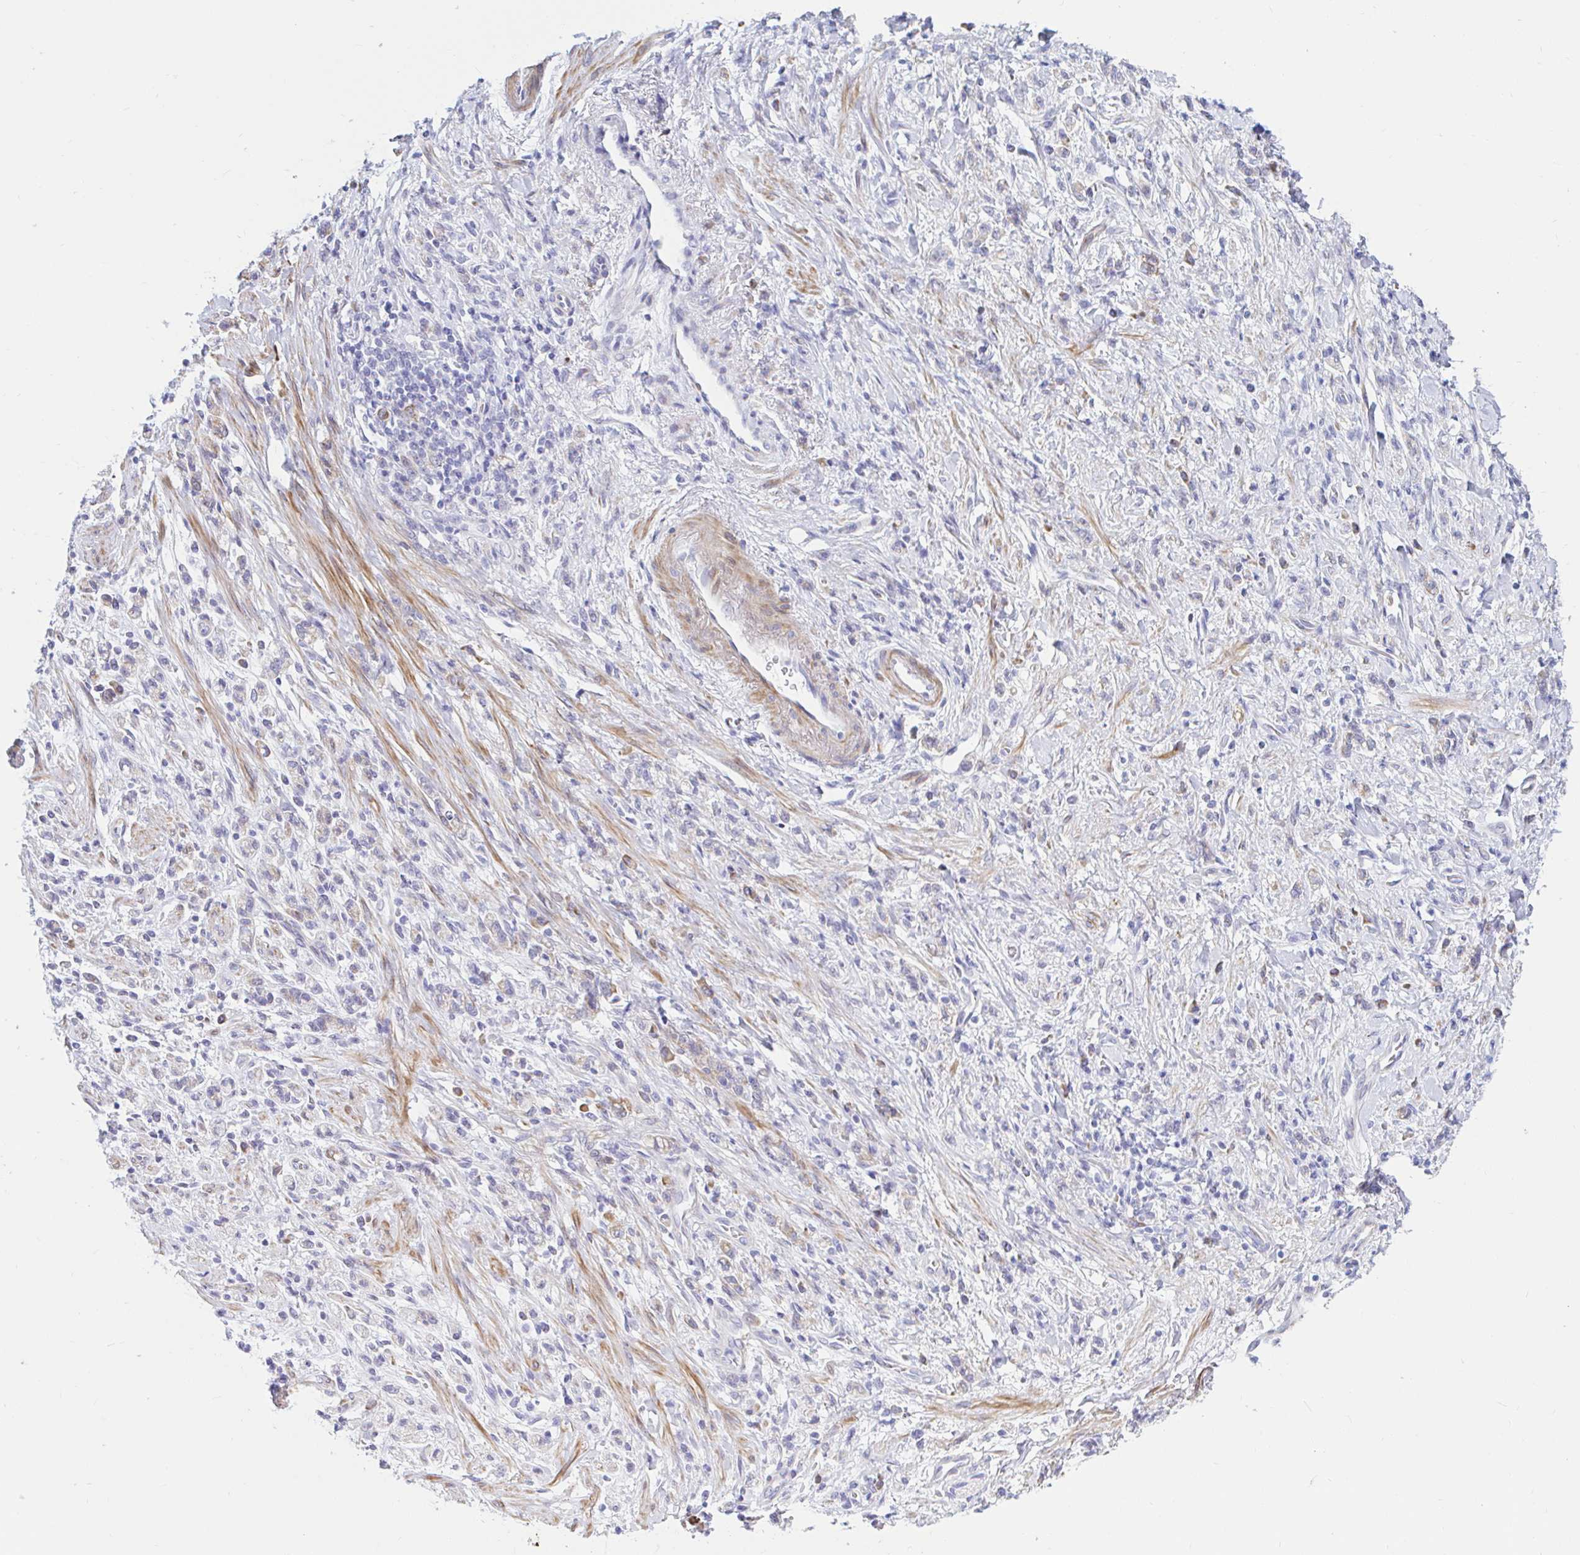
{"staining": {"intensity": "negative", "quantity": "none", "location": "none"}, "tissue": "stomach cancer", "cell_type": "Tumor cells", "image_type": "cancer", "snomed": [{"axis": "morphology", "description": "Adenocarcinoma, NOS"}, {"axis": "topography", "description": "Stomach"}], "caption": "Human stomach cancer (adenocarcinoma) stained for a protein using immunohistochemistry (IHC) shows no staining in tumor cells.", "gene": "NBPF3", "patient": {"sex": "male", "age": 77}}